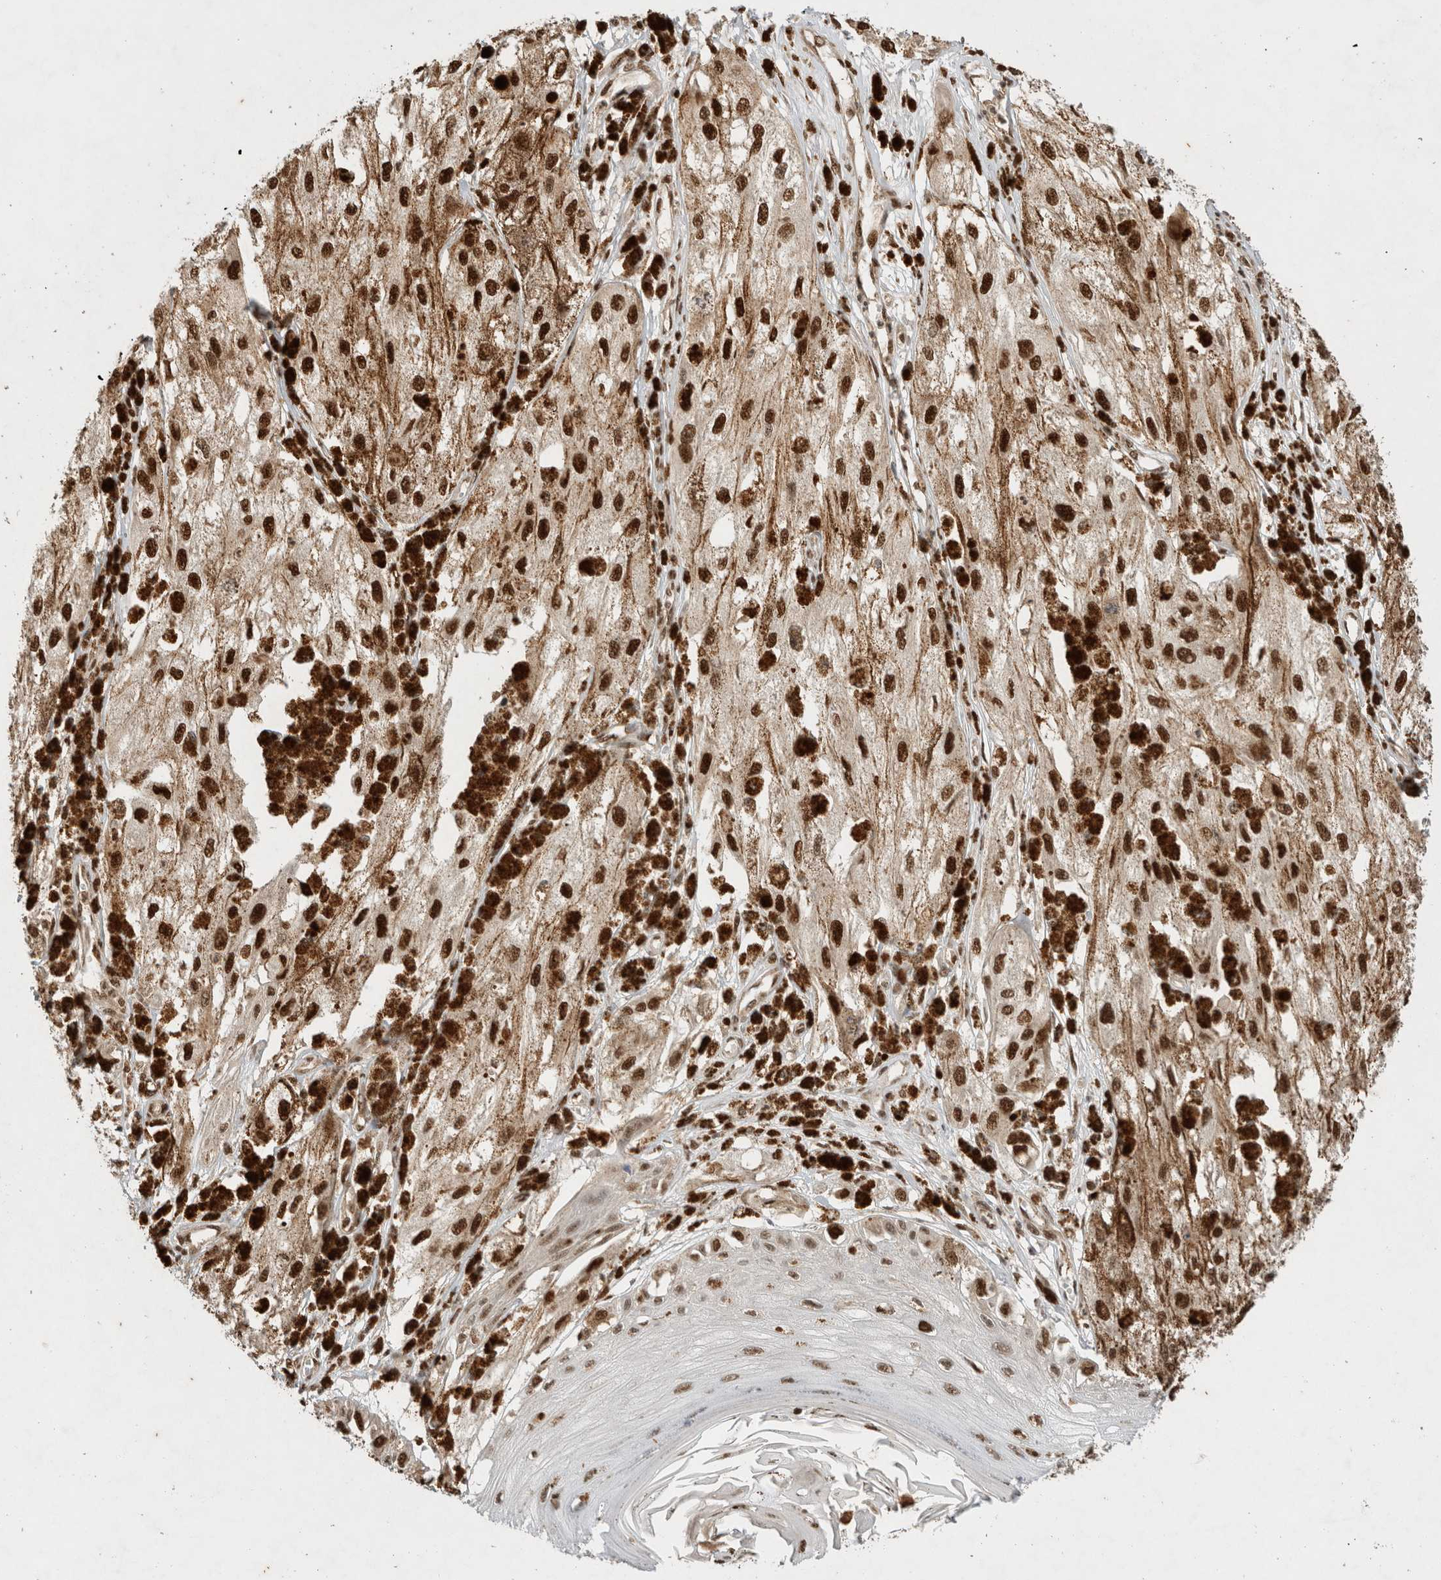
{"staining": {"intensity": "strong", "quantity": ">75%", "location": "cytoplasmic/membranous,nuclear"}, "tissue": "melanoma", "cell_type": "Tumor cells", "image_type": "cancer", "snomed": [{"axis": "morphology", "description": "Malignant melanoma, NOS"}, {"axis": "topography", "description": "Skin"}], "caption": "Malignant melanoma stained with immunohistochemistry demonstrates strong cytoplasmic/membranous and nuclear staining in approximately >75% of tumor cells.", "gene": "SNRNP40", "patient": {"sex": "male", "age": 88}}